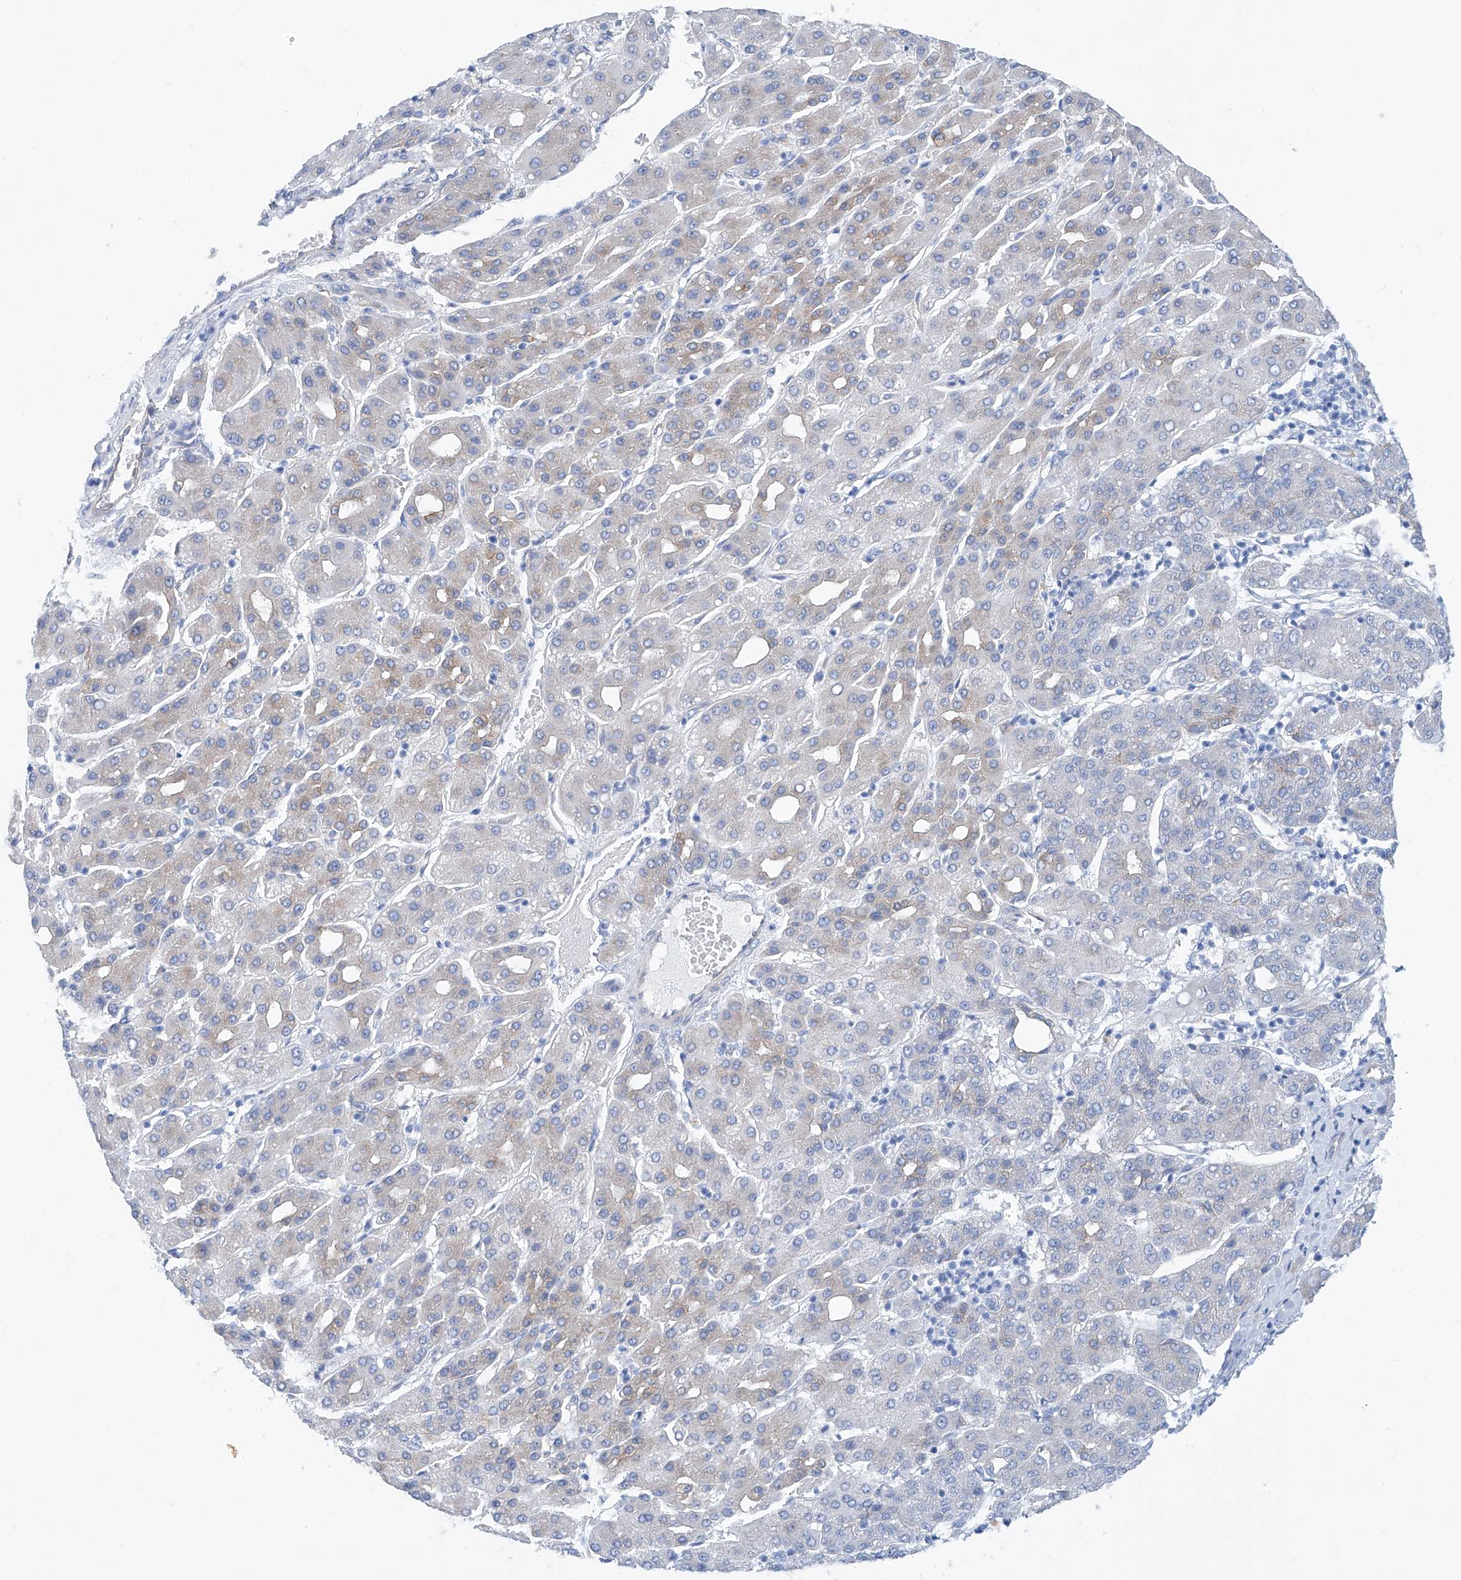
{"staining": {"intensity": "weak", "quantity": "<25%", "location": "cytoplasmic/membranous"}, "tissue": "liver cancer", "cell_type": "Tumor cells", "image_type": "cancer", "snomed": [{"axis": "morphology", "description": "Carcinoma, Hepatocellular, NOS"}, {"axis": "topography", "description": "Liver"}], "caption": "A micrograph of hepatocellular carcinoma (liver) stained for a protein exhibits no brown staining in tumor cells. (Stains: DAB (3,3'-diaminobenzidine) immunohistochemistry (IHC) with hematoxylin counter stain, Microscopy: brightfield microscopy at high magnification).", "gene": "MAGI1", "patient": {"sex": "male", "age": 65}}